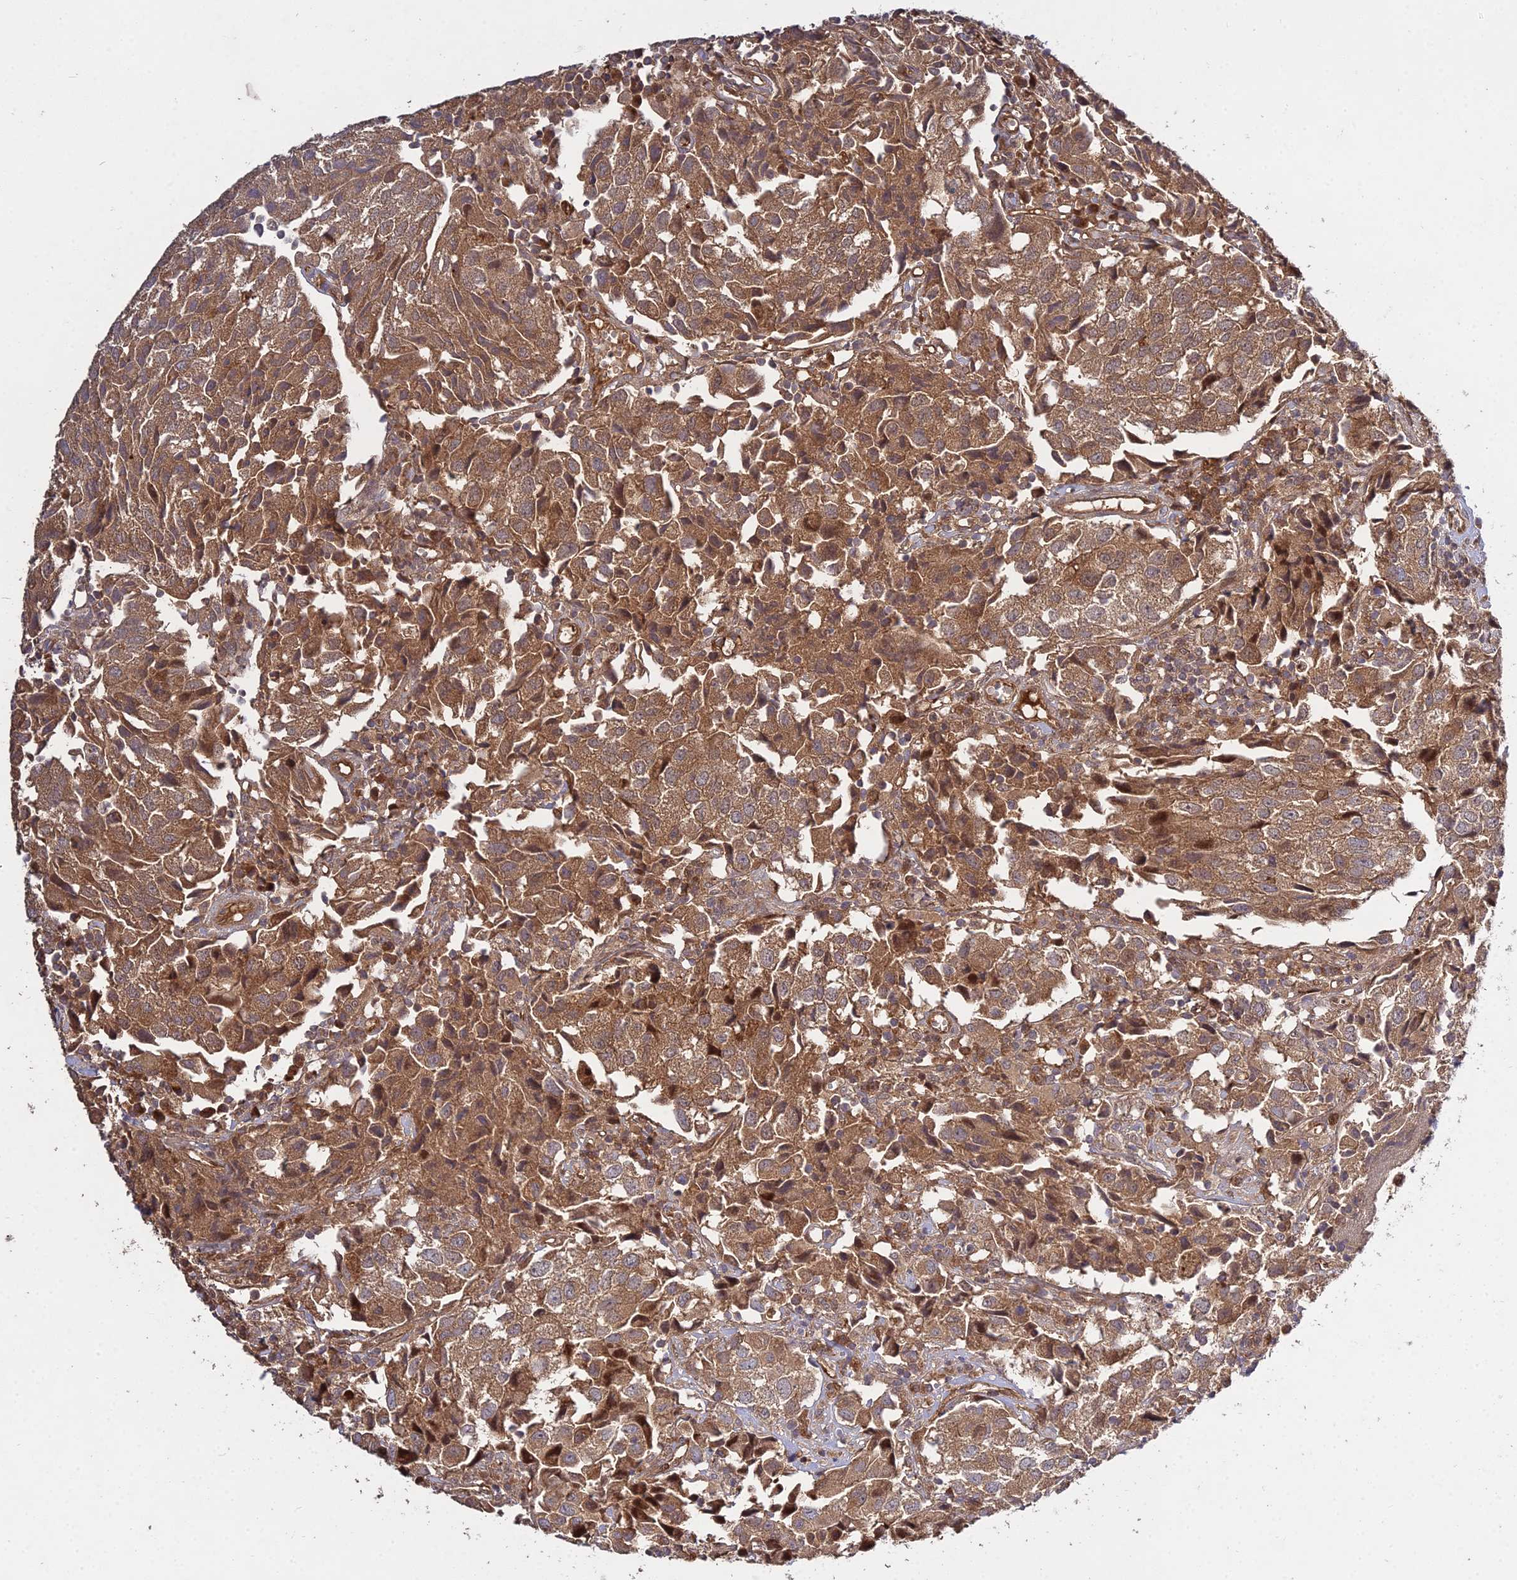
{"staining": {"intensity": "moderate", "quantity": "25%-75%", "location": "cytoplasmic/membranous"}, "tissue": "urothelial cancer", "cell_type": "Tumor cells", "image_type": "cancer", "snomed": [{"axis": "morphology", "description": "Urothelial carcinoma, High grade"}, {"axis": "topography", "description": "Urinary bladder"}], "caption": "Immunohistochemical staining of human urothelial cancer reveals medium levels of moderate cytoplasmic/membranous staining in approximately 25%-75% of tumor cells.", "gene": "GRTP1", "patient": {"sex": "female", "age": 75}}